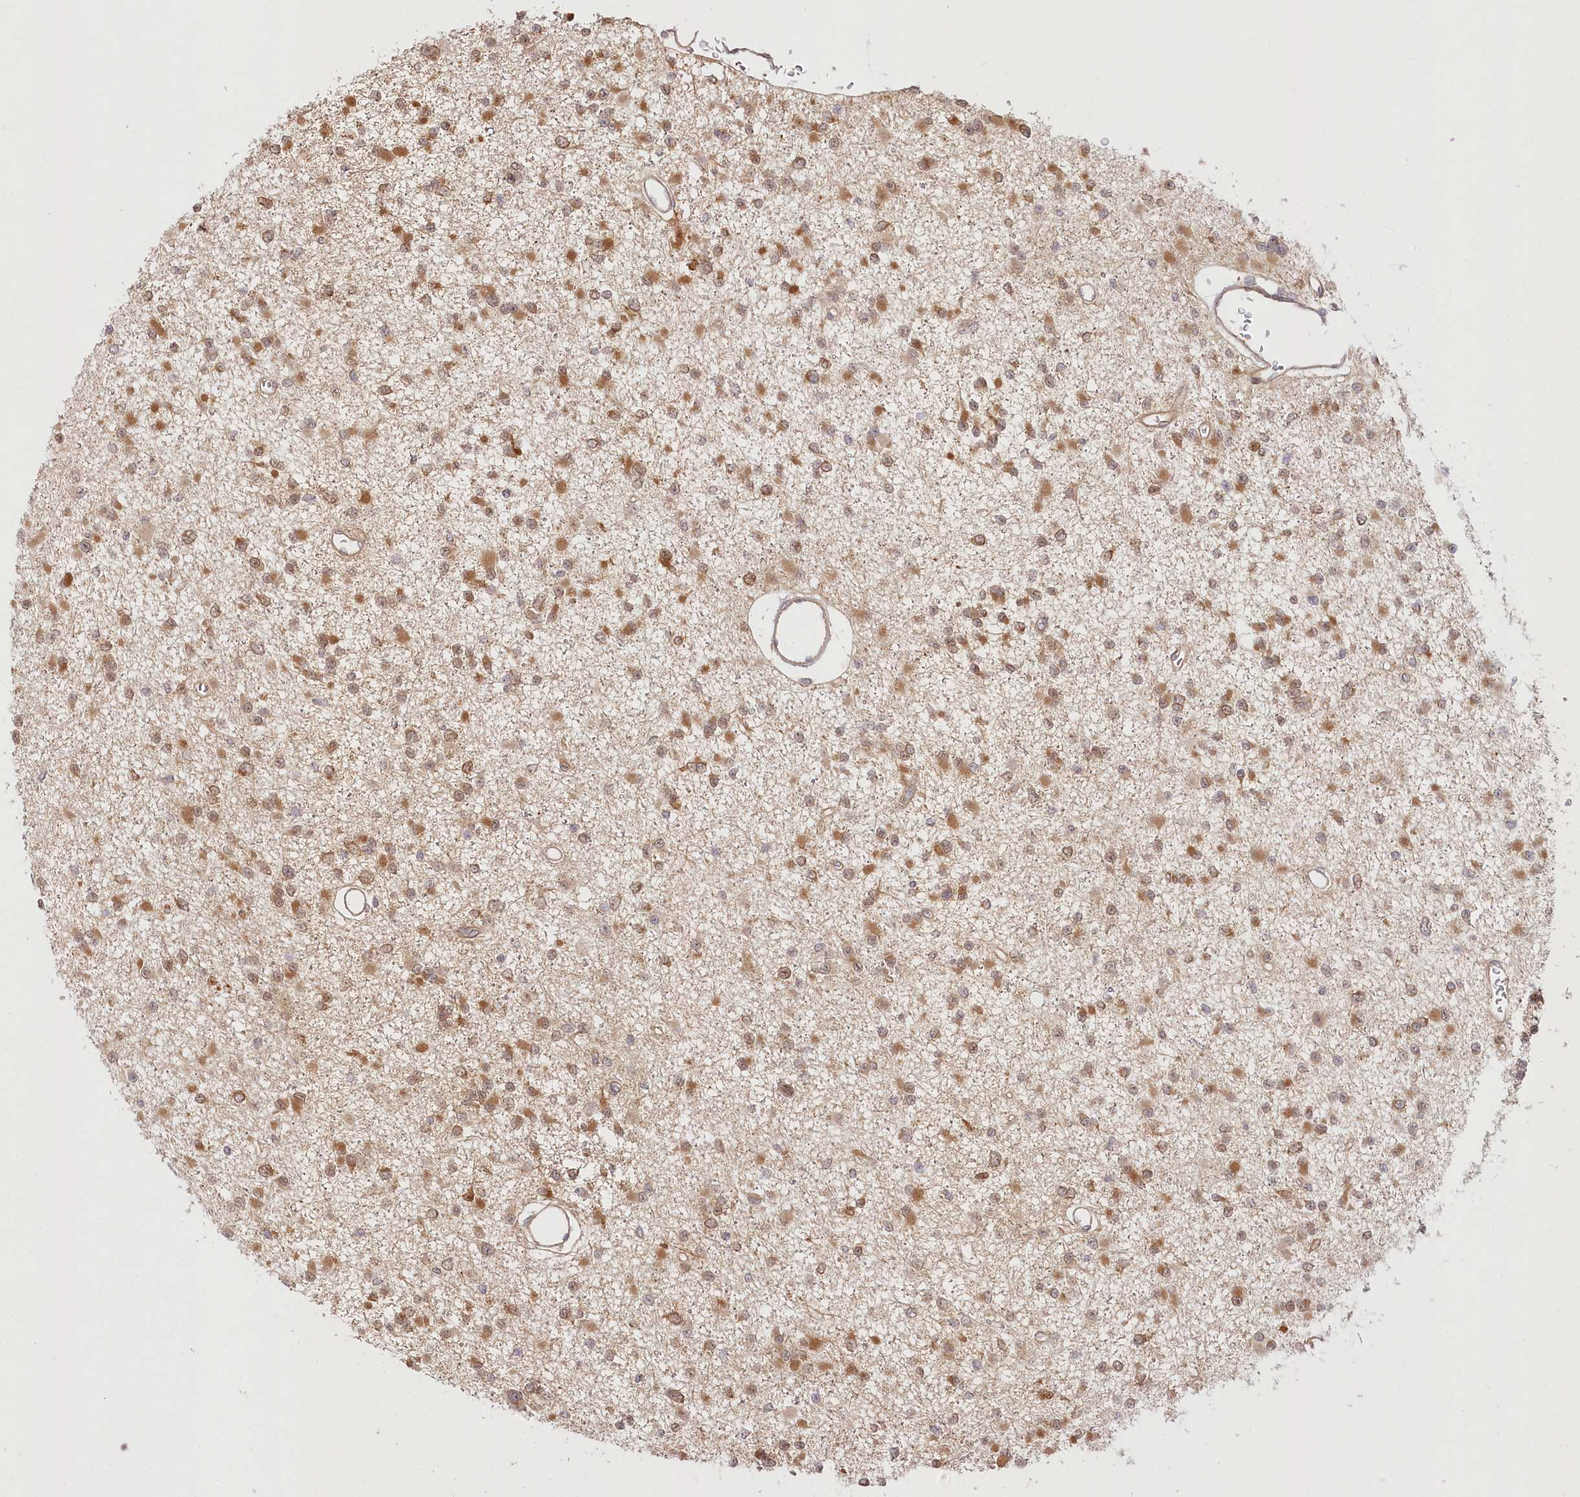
{"staining": {"intensity": "moderate", "quantity": ">75%", "location": "cytoplasmic/membranous"}, "tissue": "glioma", "cell_type": "Tumor cells", "image_type": "cancer", "snomed": [{"axis": "morphology", "description": "Glioma, malignant, Low grade"}, {"axis": "topography", "description": "Brain"}], "caption": "DAB (3,3'-diaminobenzidine) immunohistochemical staining of human malignant glioma (low-grade) shows moderate cytoplasmic/membranous protein positivity in about >75% of tumor cells.", "gene": "INPP4B", "patient": {"sex": "female", "age": 22}}